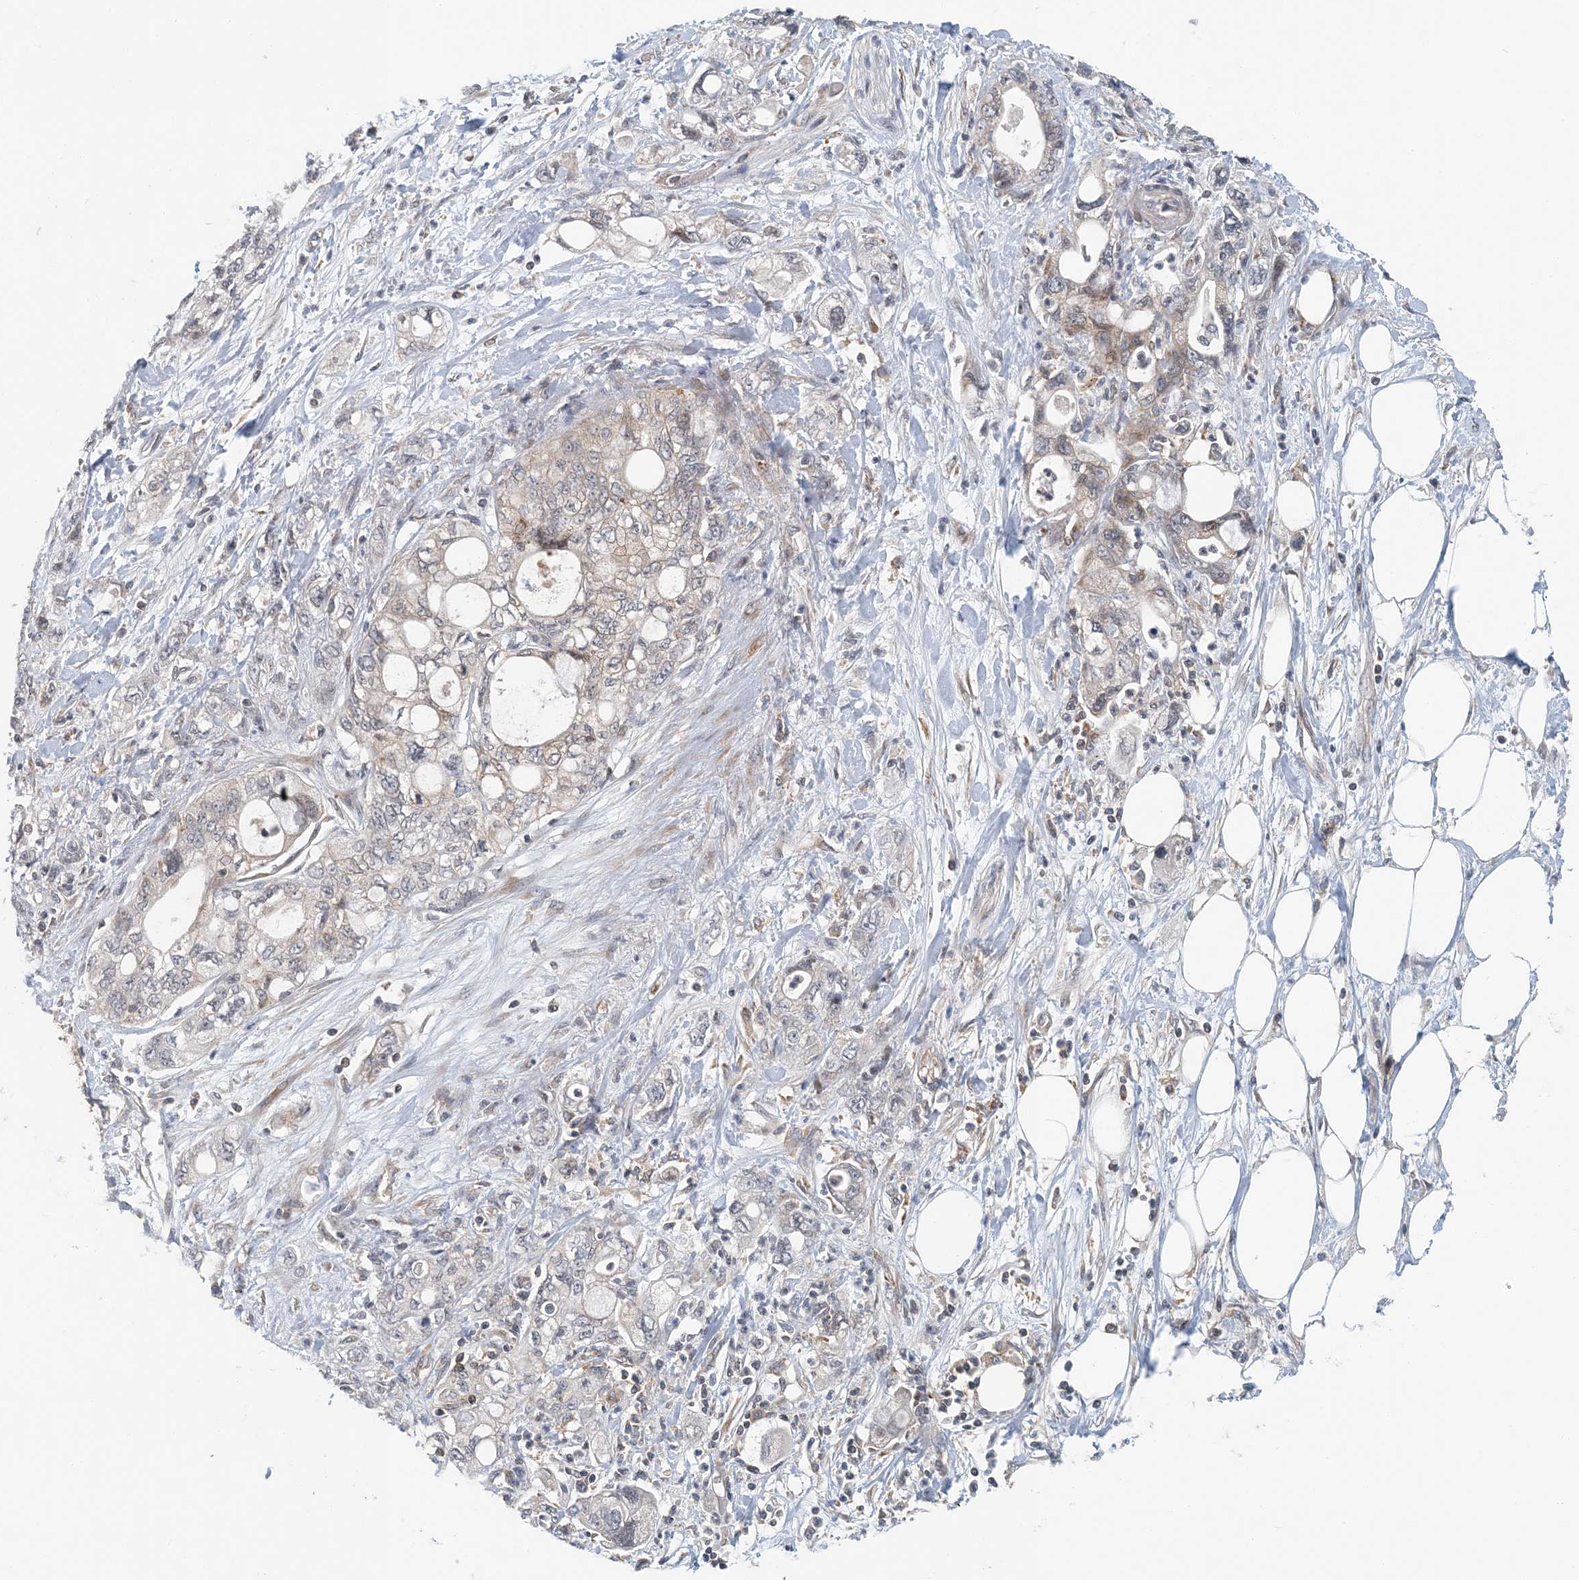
{"staining": {"intensity": "negative", "quantity": "none", "location": "none"}, "tissue": "pancreatic cancer", "cell_type": "Tumor cells", "image_type": "cancer", "snomed": [{"axis": "morphology", "description": "Adenocarcinoma, NOS"}, {"axis": "topography", "description": "Pancreas"}], "caption": "A photomicrograph of human pancreatic cancer is negative for staining in tumor cells.", "gene": "ATP13A2", "patient": {"sex": "male", "age": 70}}